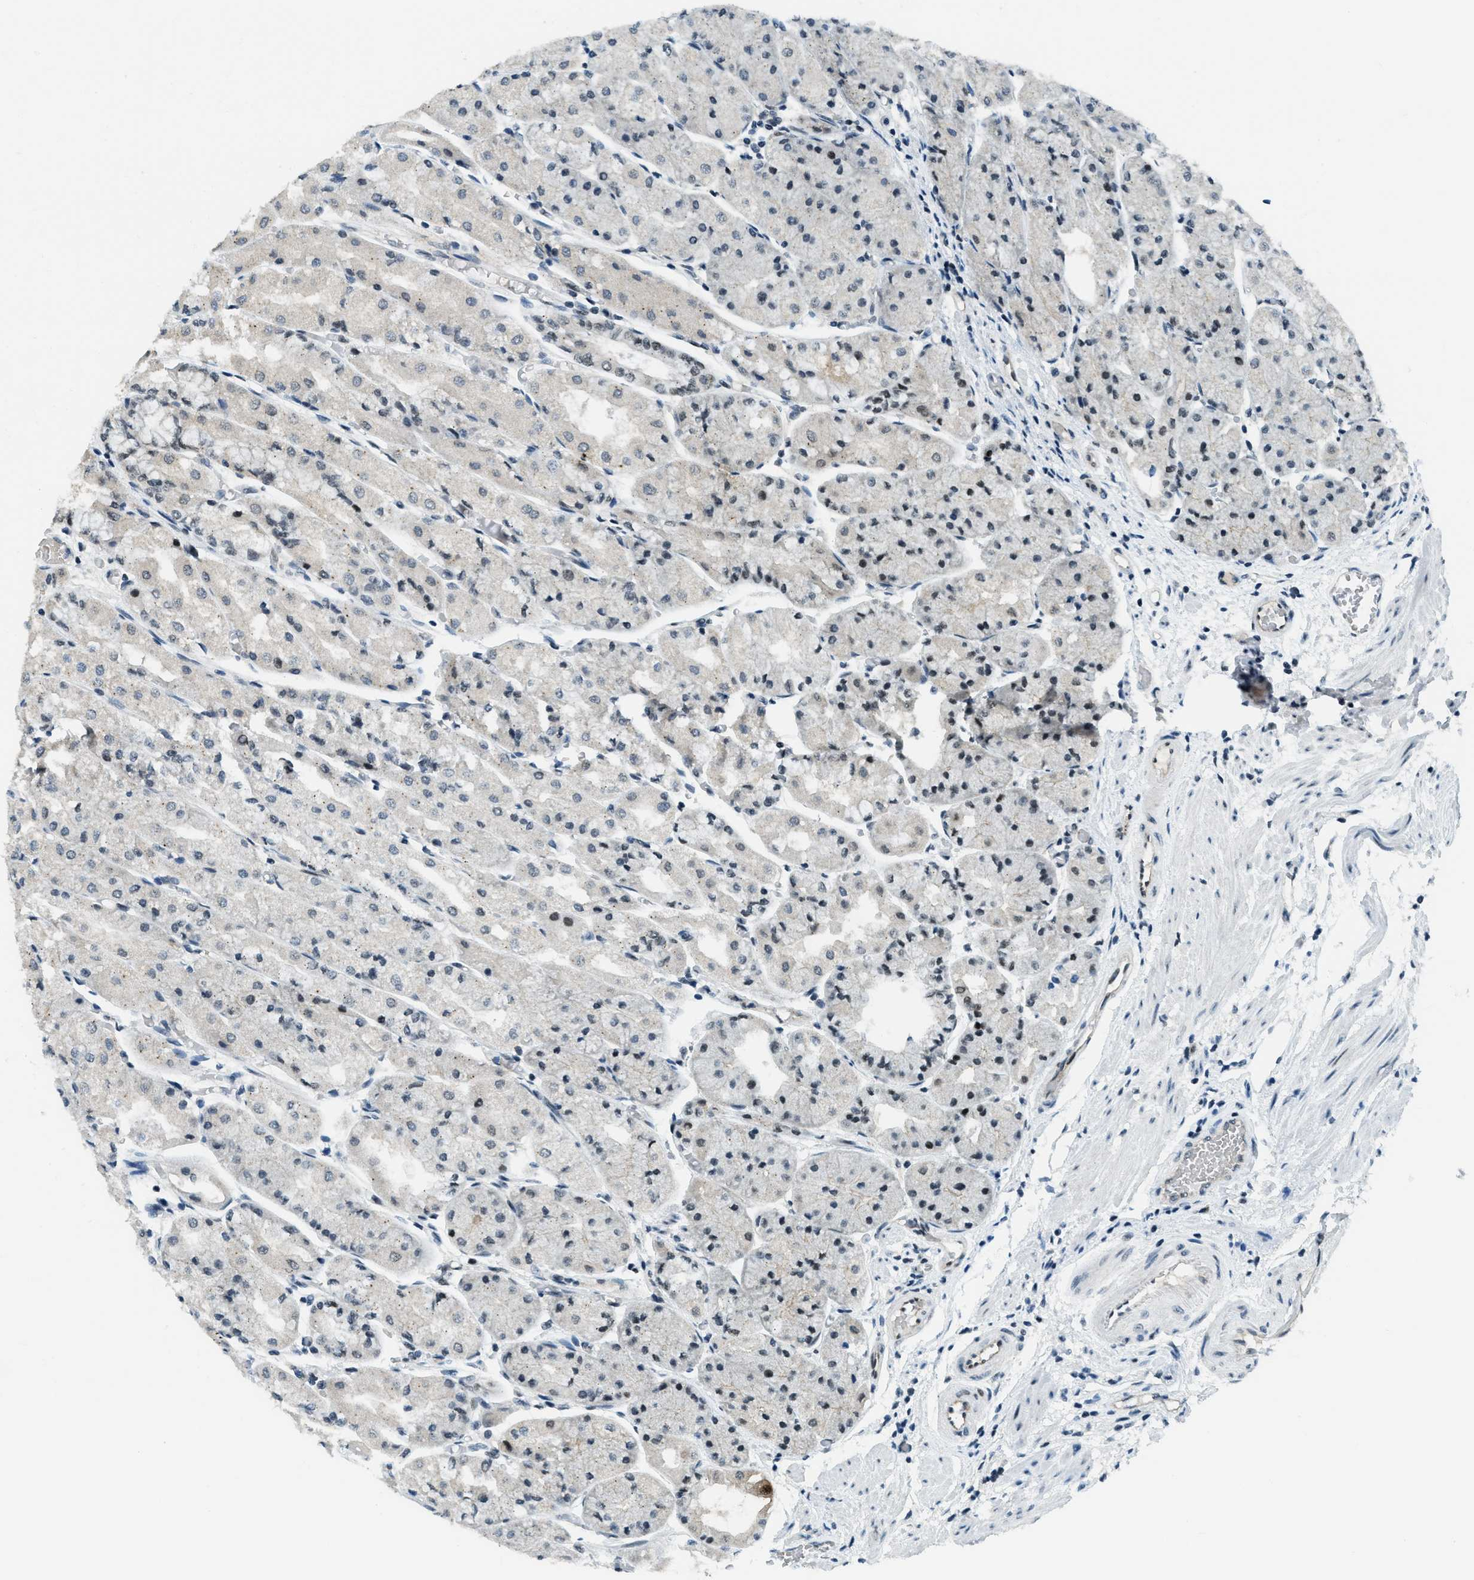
{"staining": {"intensity": "moderate", "quantity": "25%-75%", "location": "cytoplasmic/membranous,nuclear"}, "tissue": "stomach", "cell_type": "Glandular cells", "image_type": "normal", "snomed": [{"axis": "morphology", "description": "Normal tissue, NOS"}, {"axis": "topography", "description": "Stomach, upper"}], "caption": "Glandular cells exhibit moderate cytoplasmic/membranous,nuclear staining in approximately 25%-75% of cells in benign stomach. Immunohistochemistry (ihc) stains the protein of interest in brown and the nuclei are stained blue.", "gene": "KLF6", "patient": {"sex": "male", "age": 72}}